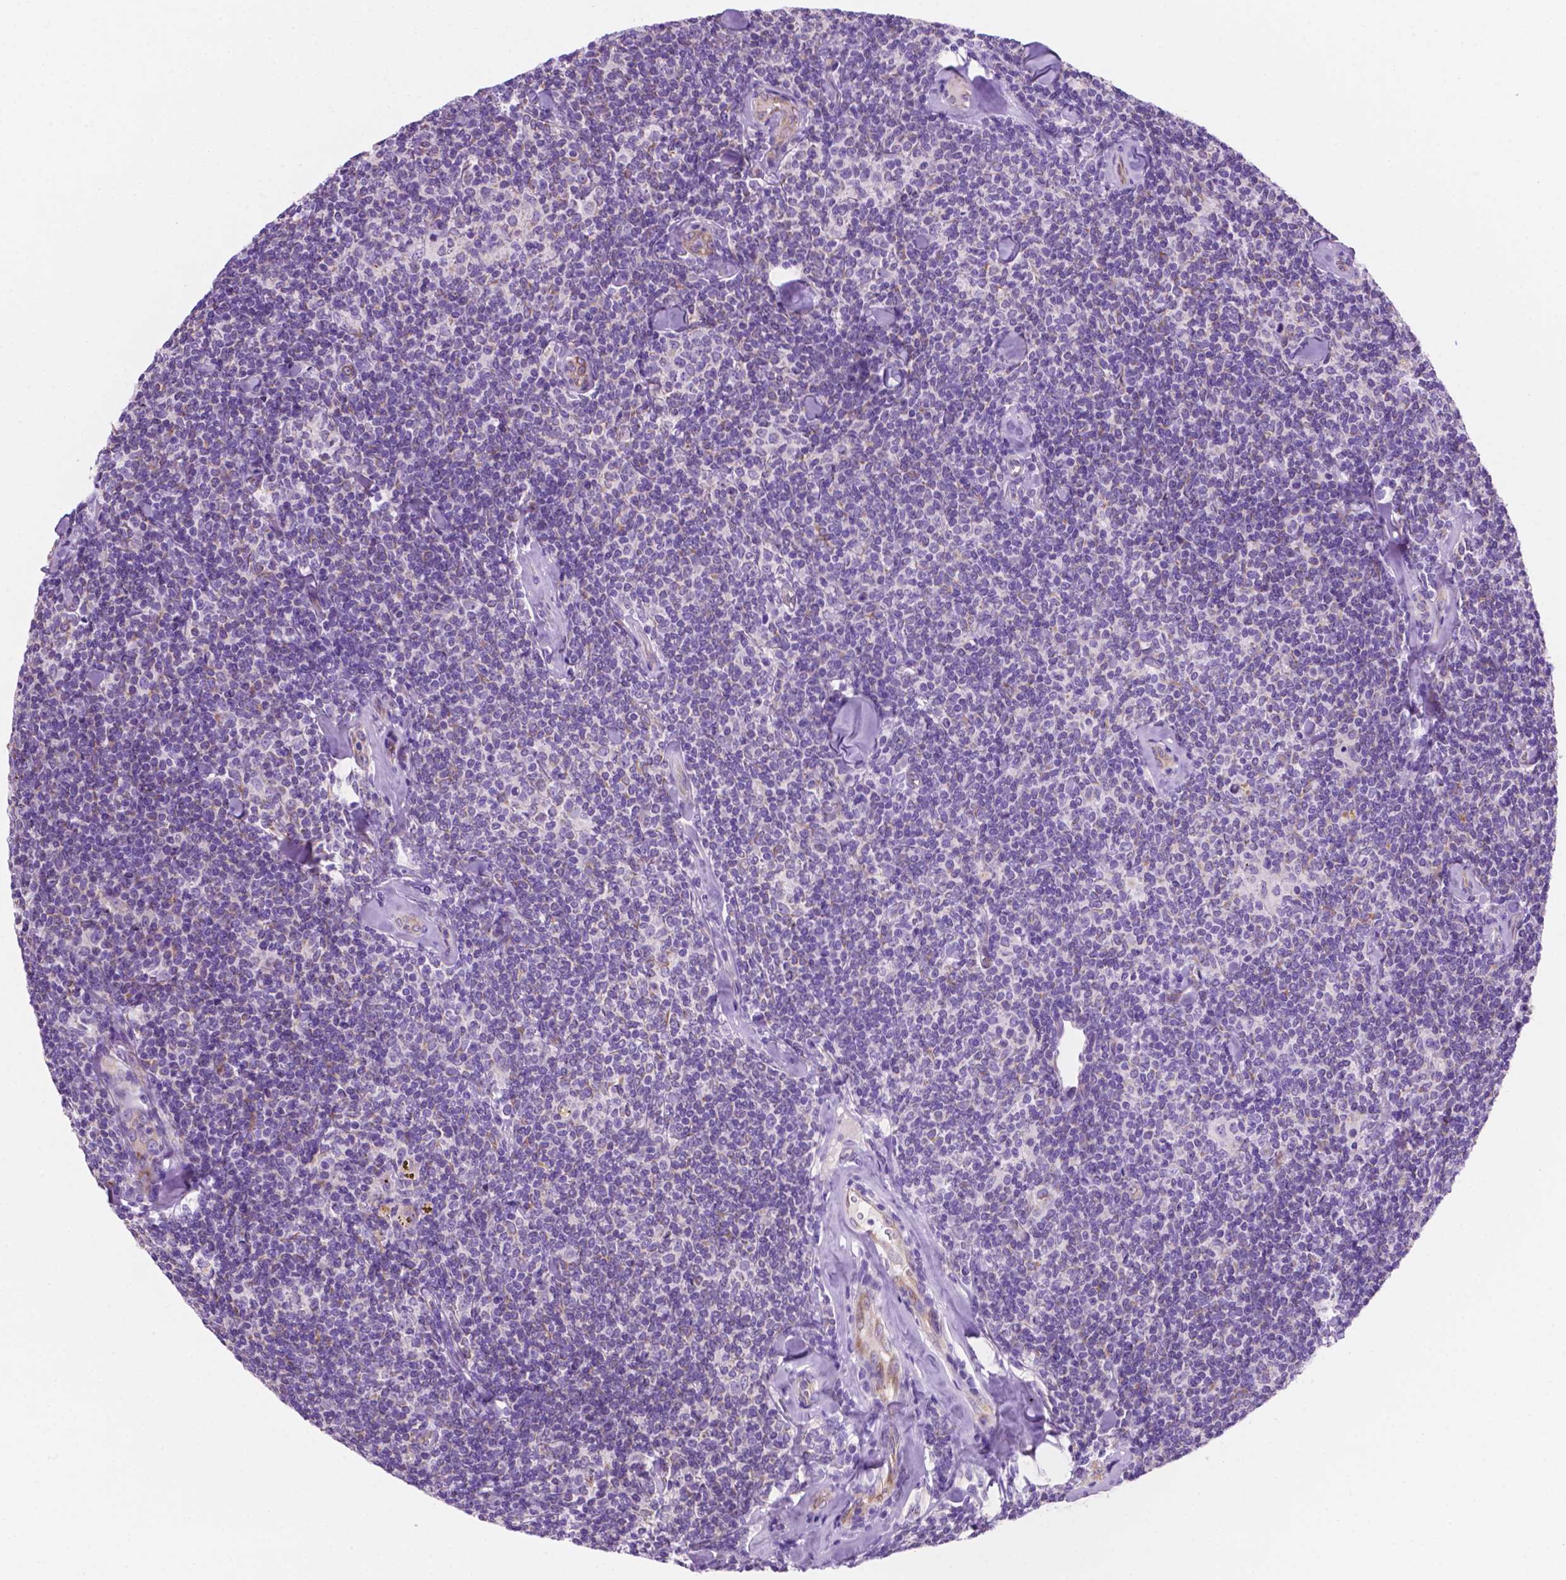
{"staining": {"intensity": "negative", "quantity": "none", "location": "none"}, "tissue": "lymphoma", "cell_type": "Tumor cells", "image_type": "cancer", "snomed": [{"axis": "morphology", "description": "Malignant lymphoma, non-Hodgkin's type, Low grade"}, {"axis": "topography", "description": "Lymph node"}], "caption": "IHC micrograph of neoplastic tissue: human malignant lymphoma, non-Hodgkin's type (low-grade) stained with DAB (3,3'-diaminobenzidine) shows no significant protein positivity in tumor cells. The staining was performed using DAB (3,3'-diaminobenzidine) to visualize the protein expression in brown, while the nuclei were stained in blue with hematoxylin (Magnification: 20x).", "gene": "CEACAM7", "patient": {"sex": "female", "age": 56}}